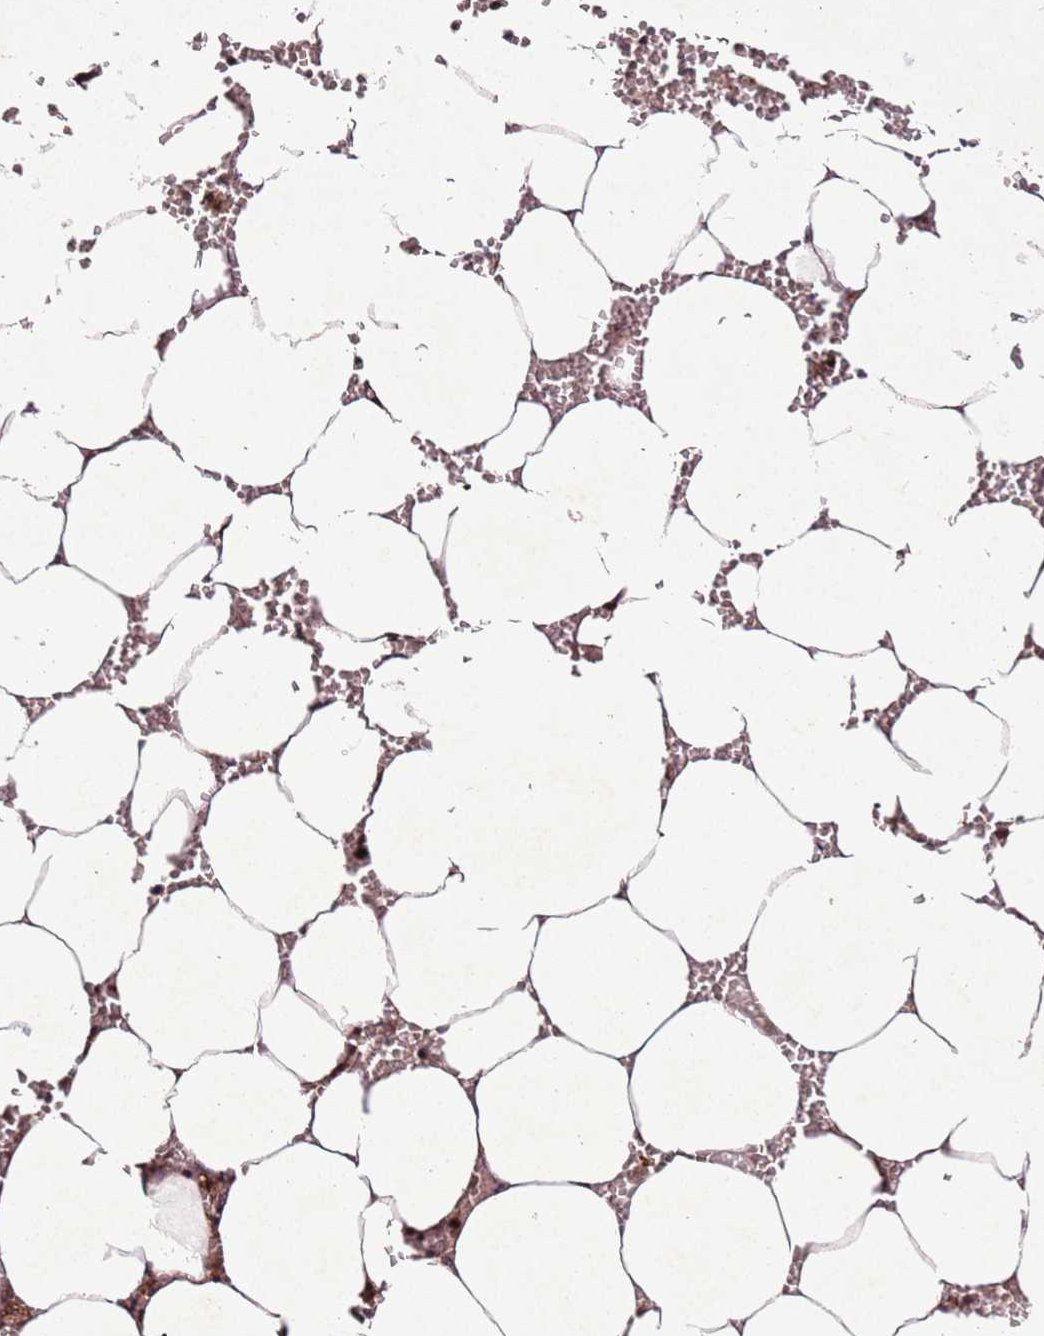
{"staining": {"intensity": "moderate", "quantity": ">75%", "location": "cytoplasmic/membranous"}, "tissue": "bone marrow", "cell_type": "Hematopoietic cells", "image_type": "normal", "snomed": [{"axis": "morphology", "description": "Normal tissue, NOS"}, {"axis": "topography", "description": "Bone marrow"}], "caption": "A micrograph of human bone marrow stained for a protein displays moderate cytoplasmic/membranous brown staining in hematopoietic cells.", "gene": "PTMA", "patient": {"sex": "male", "age": 70}}